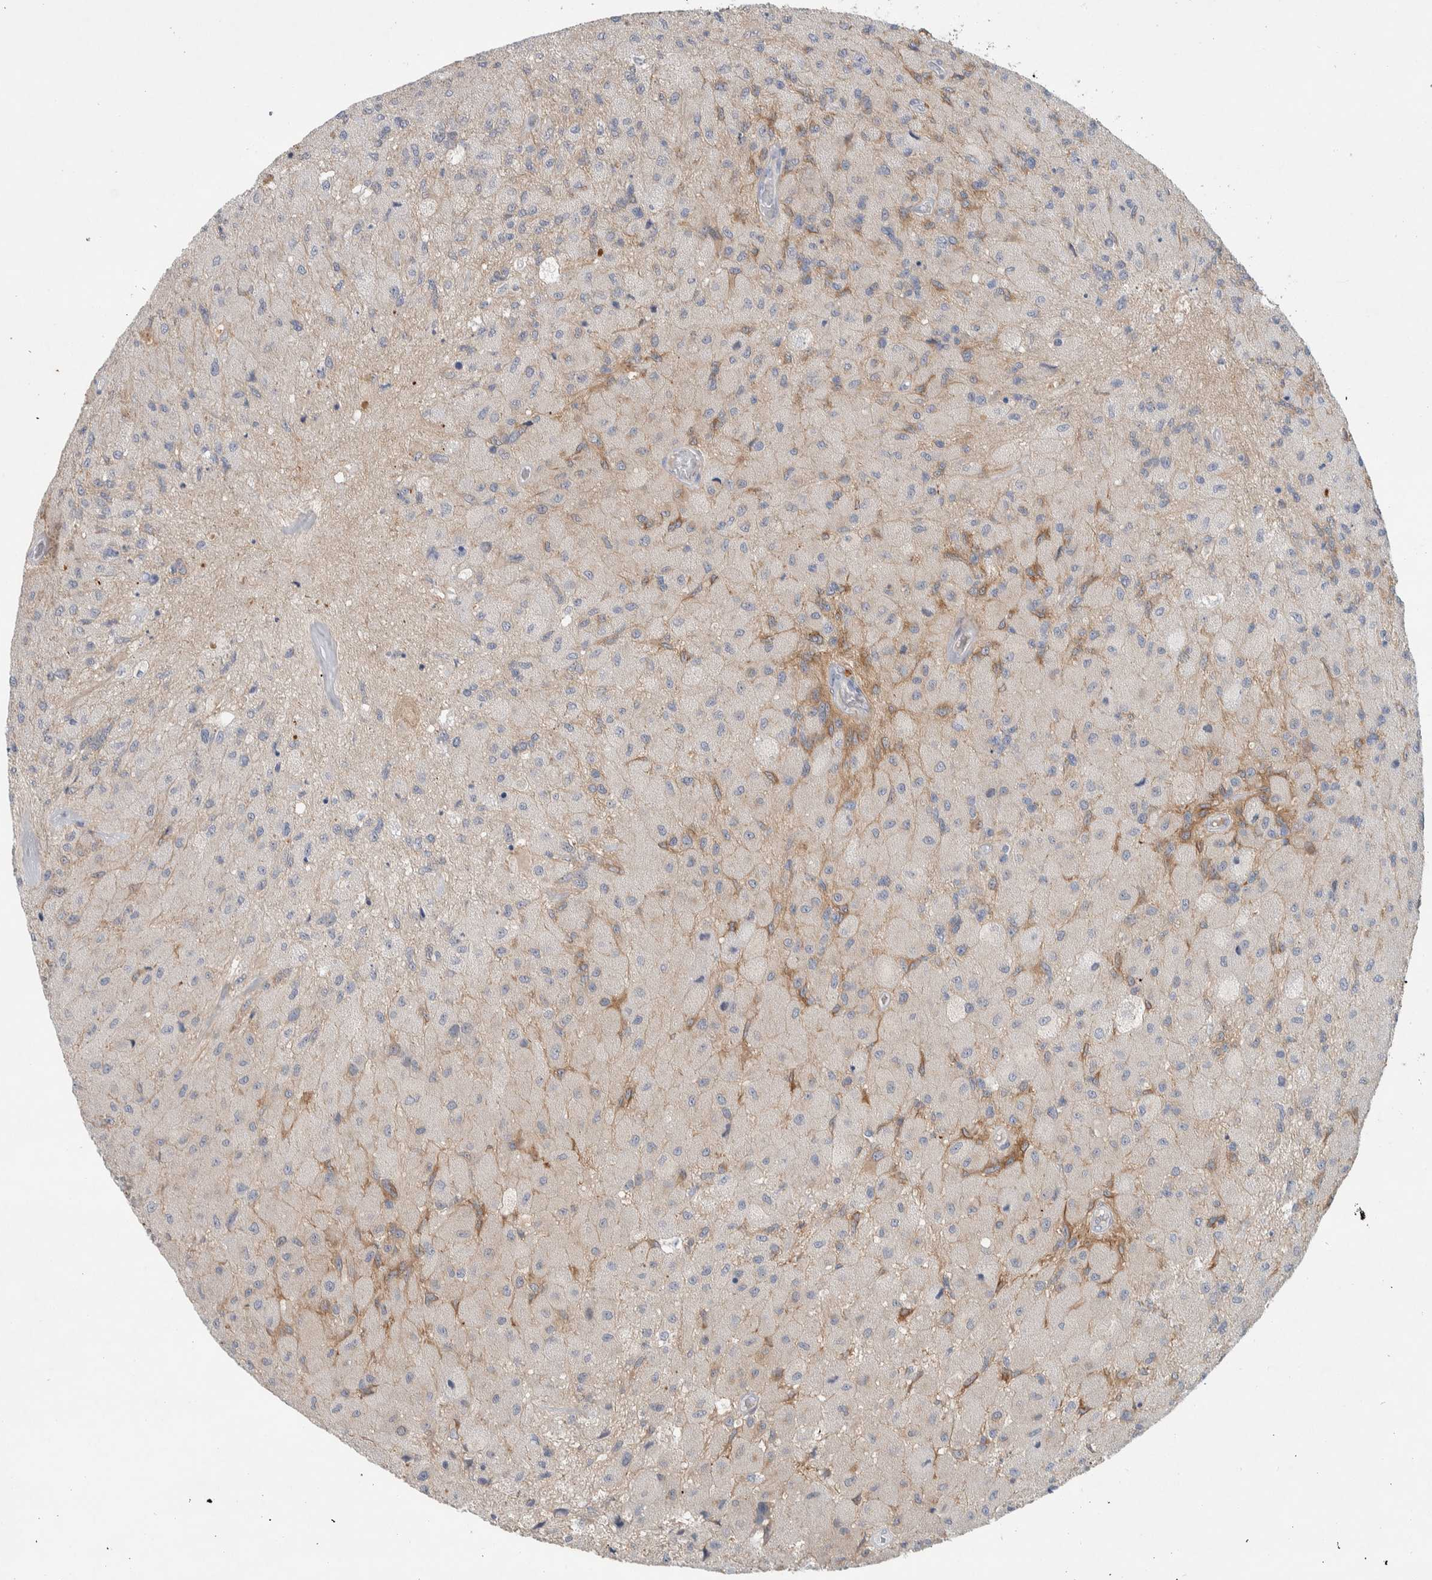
{"staining": {"intensity": "negative", "quantity": "none", "location": "none"}, "tissue": "glioma", "cell_type": "Tumor cells", "image_type": "cancer", "snomed": [{"axis": "morphology", "description": "Normal tissue, NOS"}, {"axis": "morphology", "description": "Glioma, malignant, High grade"}, {"axis": "topography", "description": "Cerebral cortex"}], "caption": "Human malignant glioma (high-grade) stained for a protein using IHC reveals no staining in tumor cells.", "gene": "DEPTOR", "patient": {"sex": "male", "age": 77}}